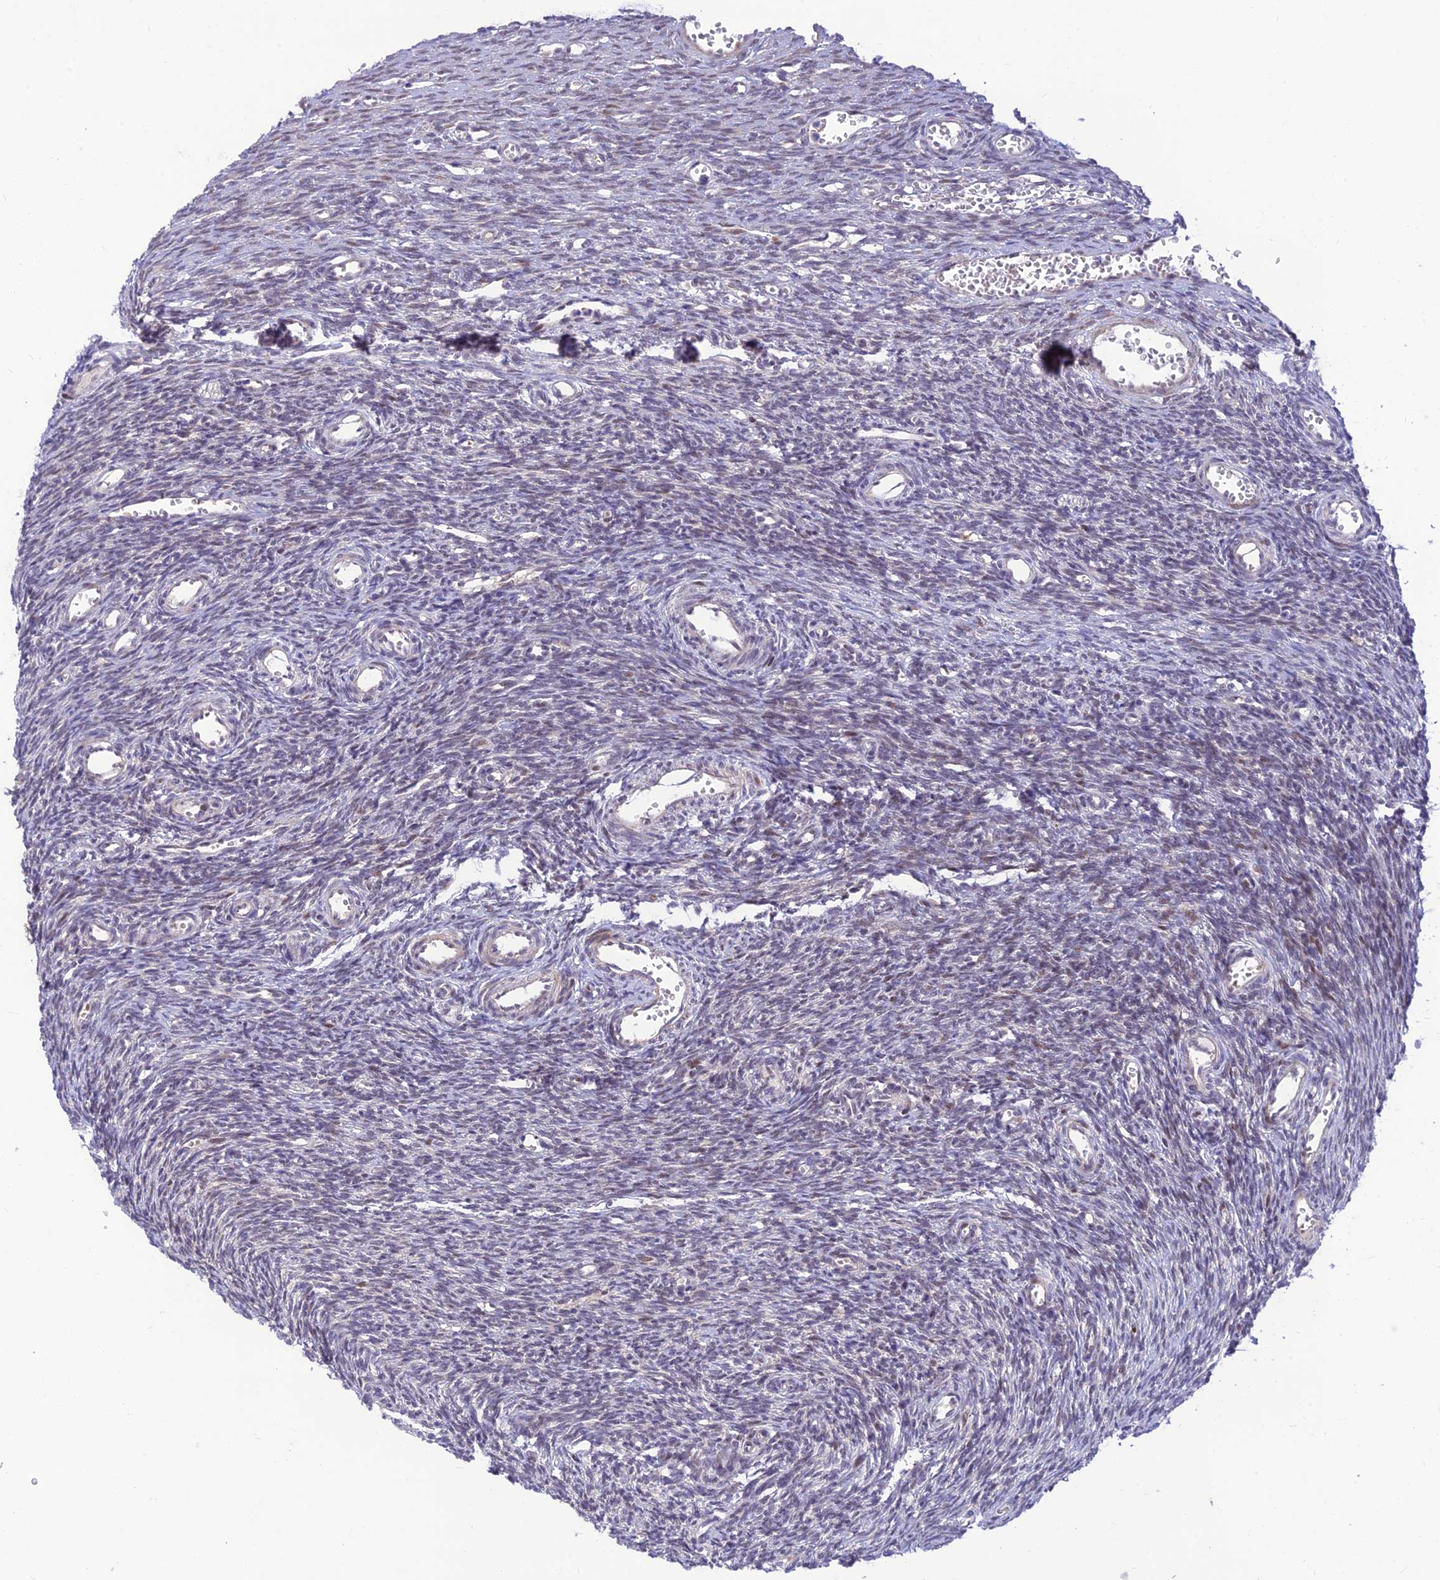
{"staining": {"intensity": "negative", "quantity": "none", "location": "none"}, "tissue": "ovary", "cell_type": "Ovarian stroma cells", "image_type": "normal", "snomed": [{"axis": "morphology", "description": "Normal tissue, NOS"}, {"axis": "topography", "description": "Ovary"}], "caption": "An image of ovary stained for a protein displays no brown staining in ovarian stroma cells. Nuclei are stained in blue.", "gene": "ASPDH", "patient": {"sex": "female", "age": 39}}